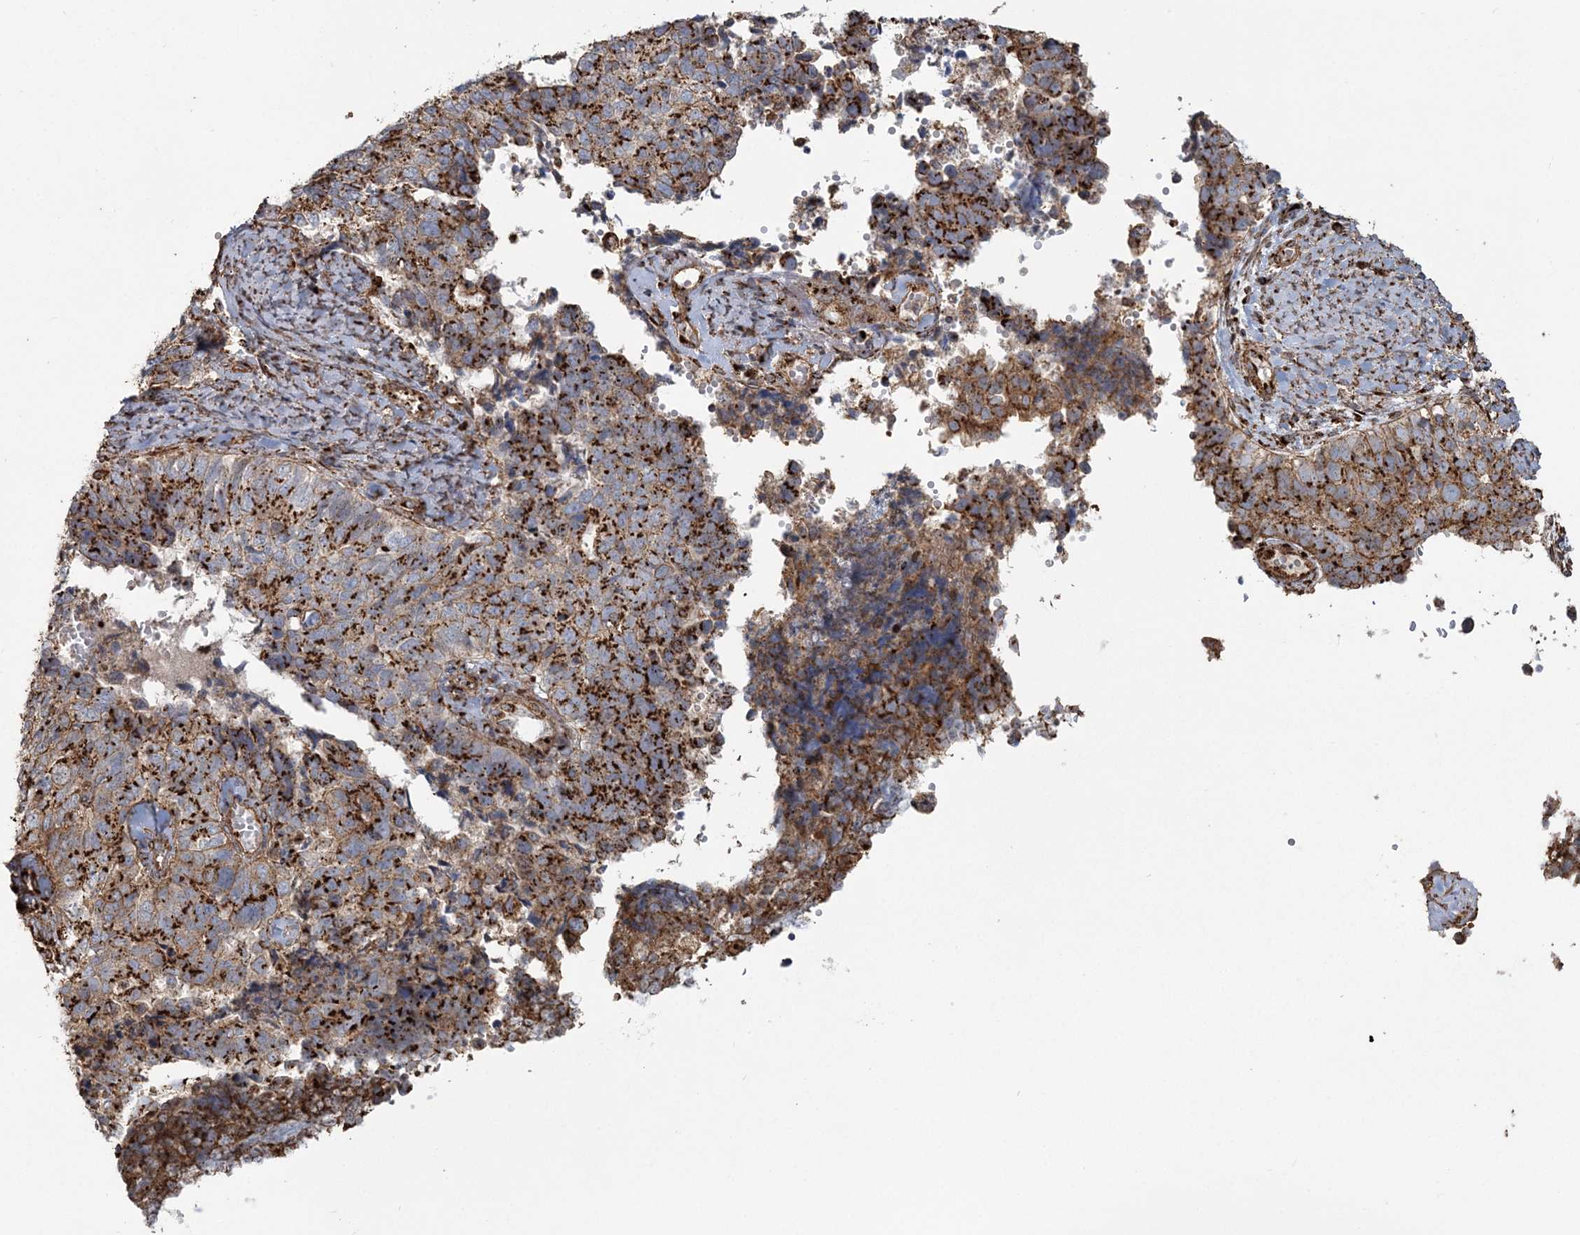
{"staining": {"intensity": "moderate", "quantity": ">75%", "location": "cytoplasmic/membranous"}, "tissue": "cervical cancer", "cell_type": "Tumor cells", "image_type": "cancer", "snomed": [{"axis": "morphology", "description": "Squamous cell carcinoma, NOS"}, {"axis": "topography", "description": "Cervix"}], "caption": "A medium amount of moderate cytoplasmic/membranous expression is seen in approximately >75% of tumor cells in cervical squamous cell carcinoma tissue. The protein of interest is shown in brown color, while the nuclei are stained blue.", "gene": "TRAF3IP2", "patient": {"sex": "female", "age": 63}}